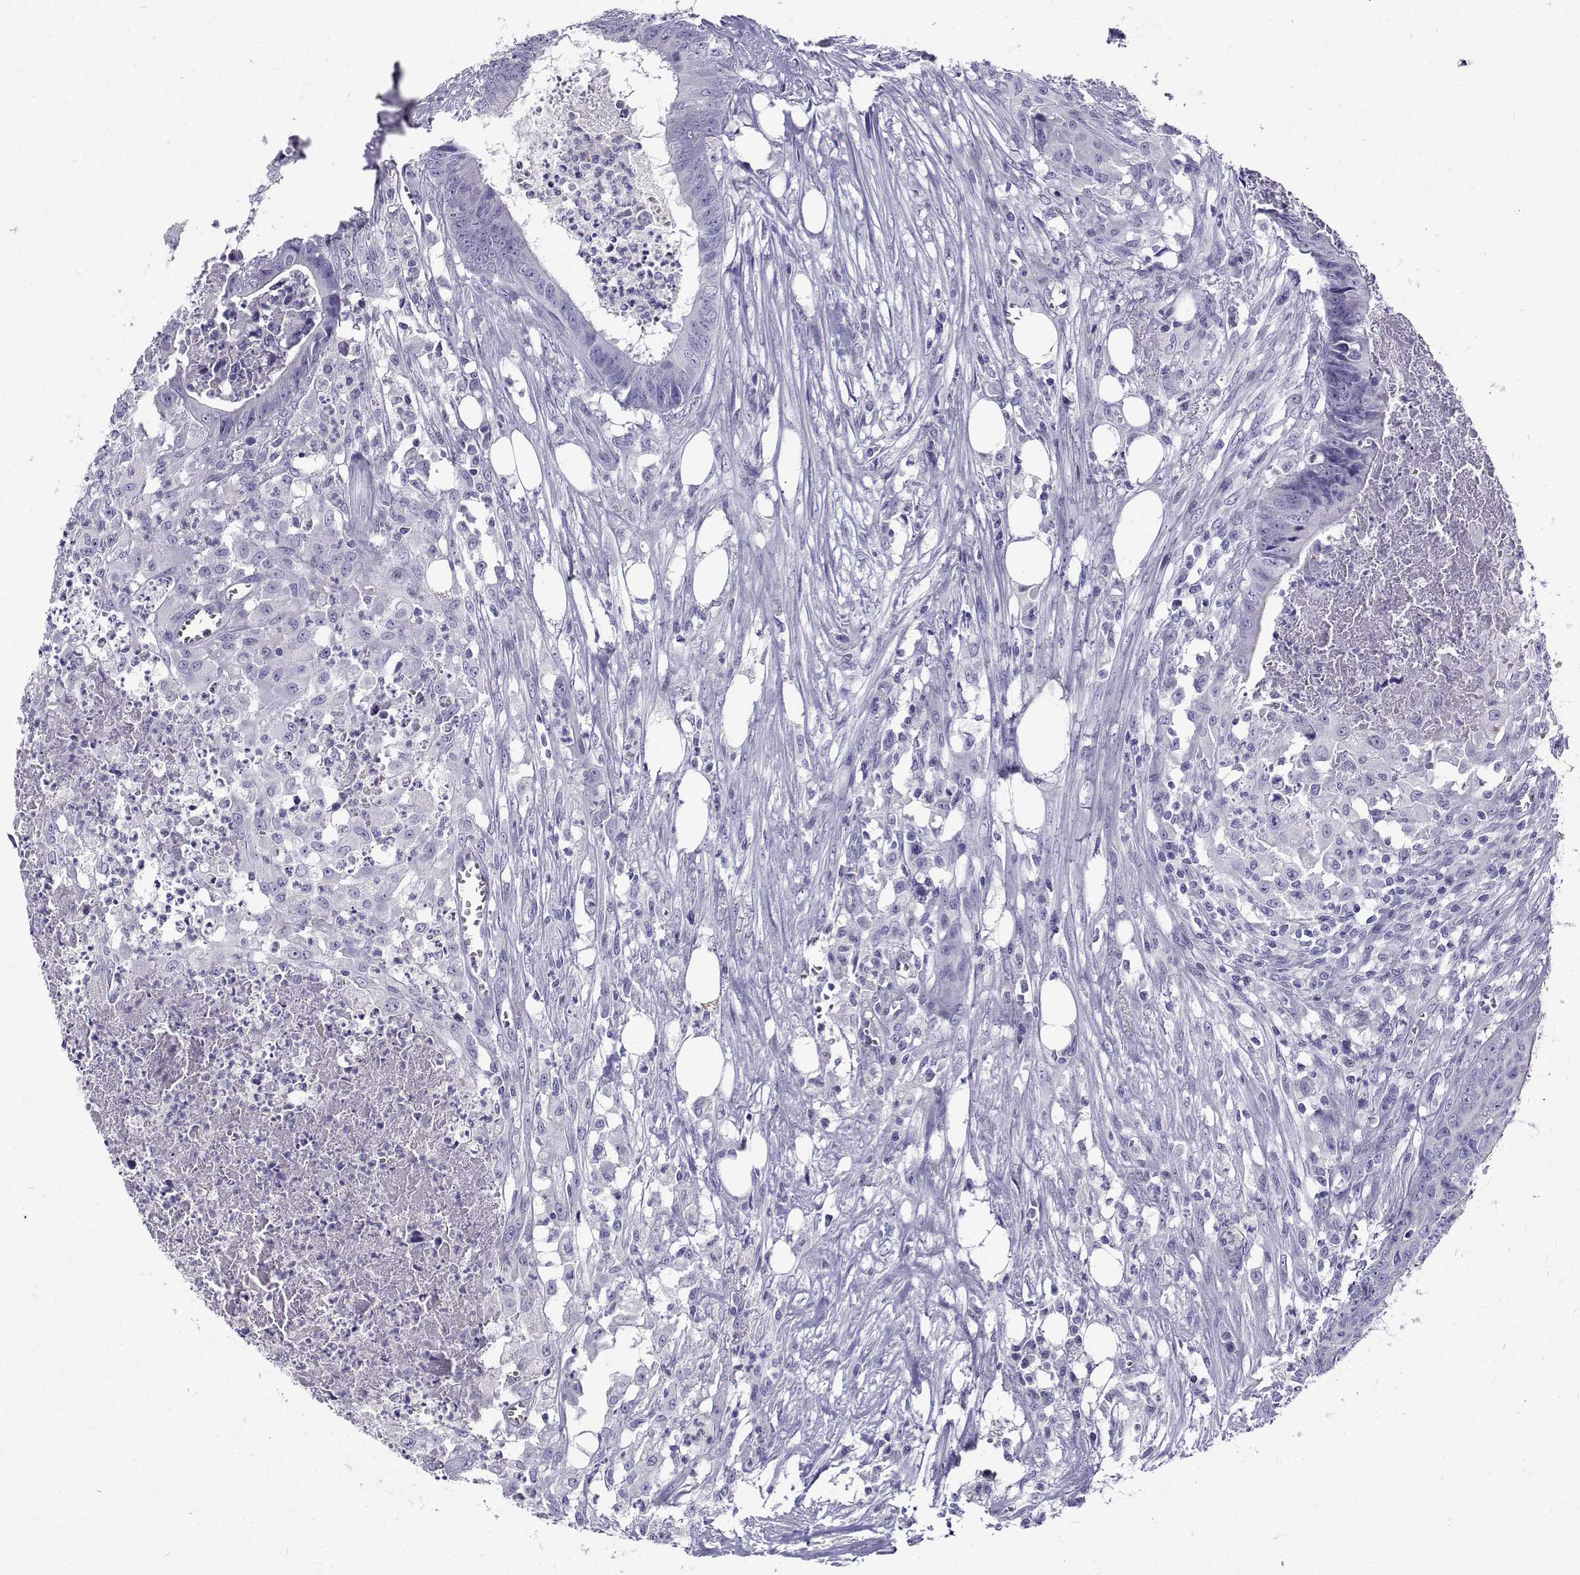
{"staining": {"intensity": "negative", "quantity": "none", "location": "none"}, "tissue": "colorectal cancer", "cell_type": "Tumor cells", "image_type": "cancer", "snomed": [{"axis": "morphology", "description": "Adenocarcinoma, NOS"}, {"axis": "topography", "description": "Colon"}], "caption": "DAB (3,3'-diaminobenzidine) immunohistochemical staining of human adenocarcinoma (colorectal) reveals no significant expression in tumor cells.", "gene": "IGSF1", "patient": {"sex": "male", "age": 84}}